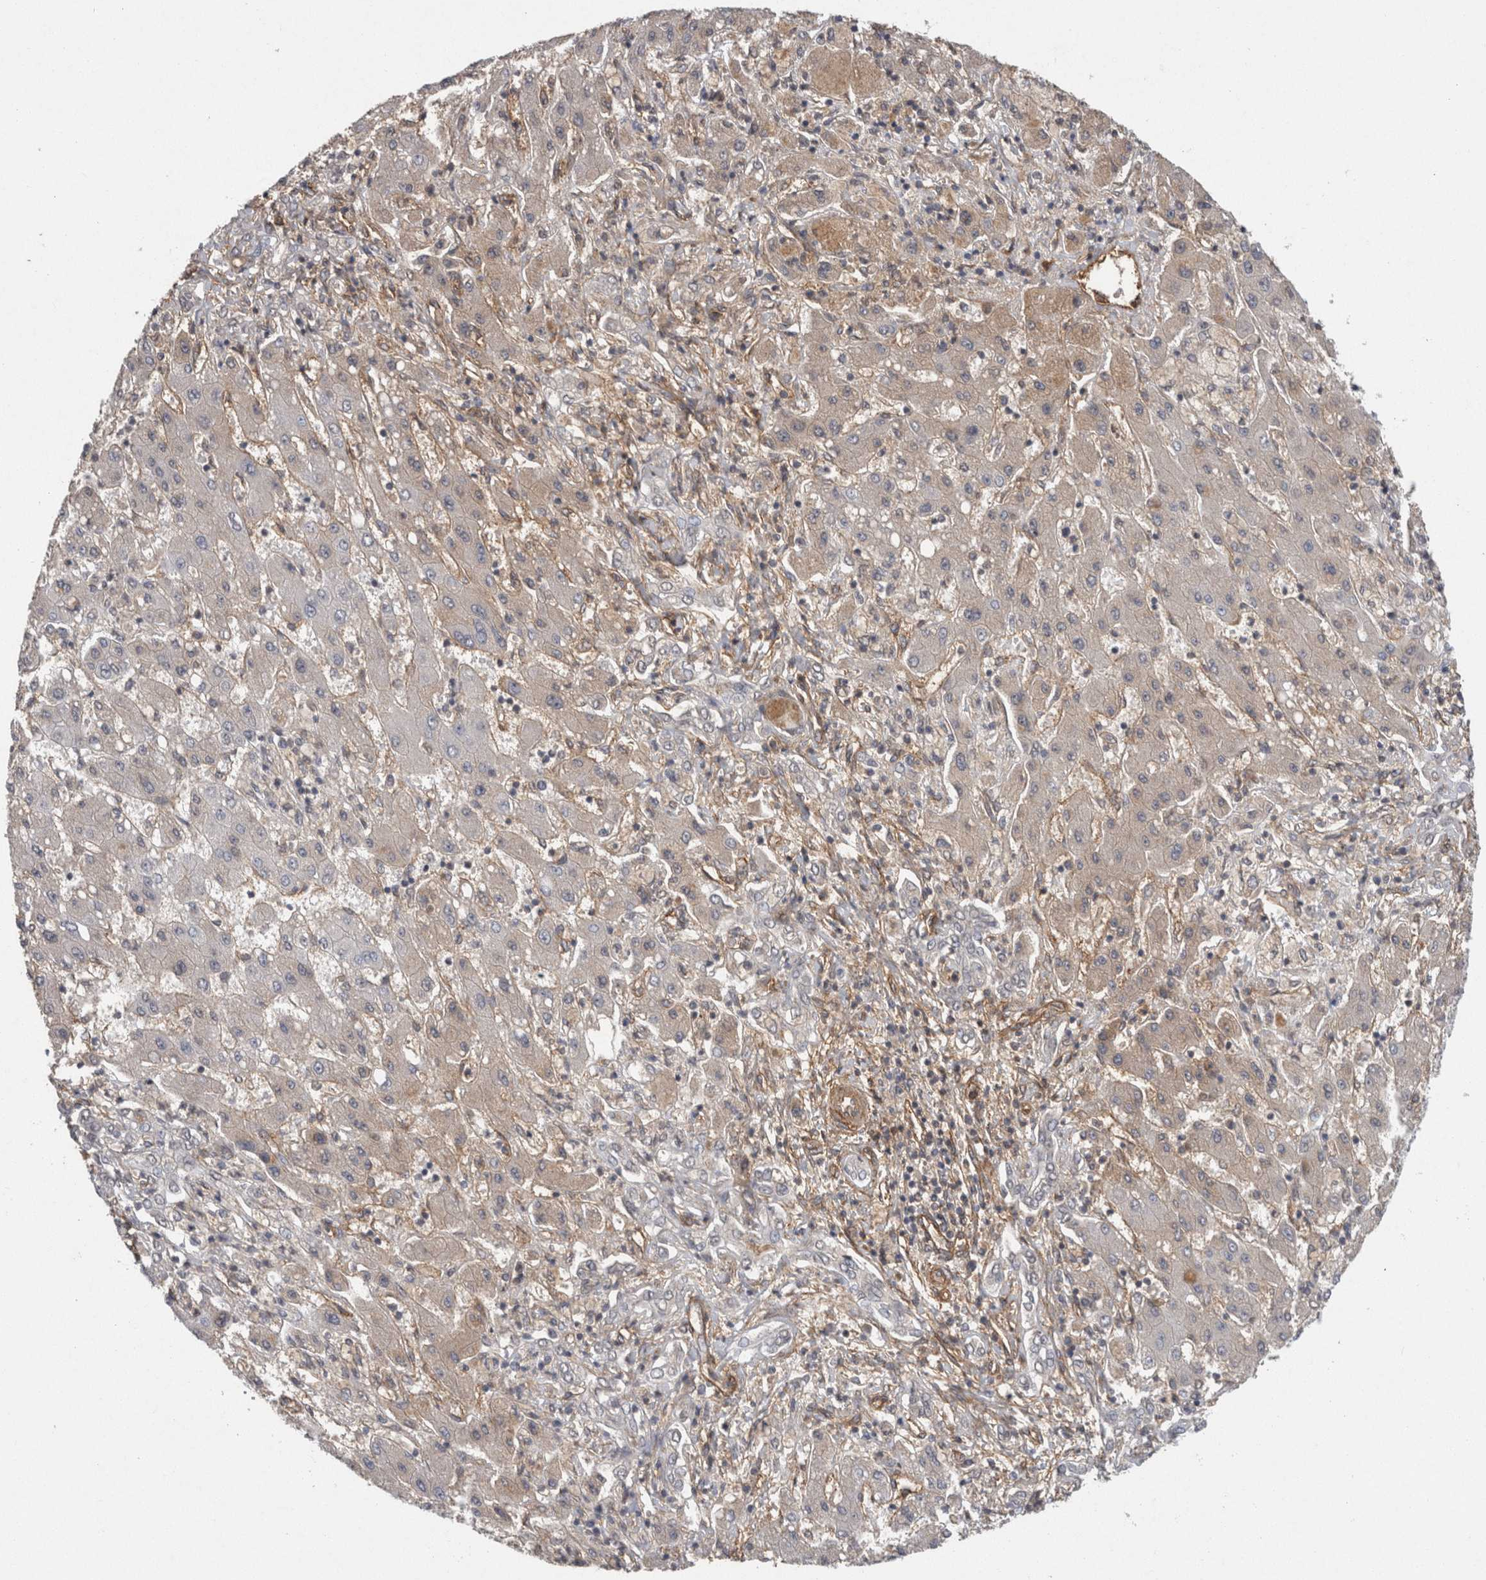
{"staining": {"intensity": "weak", "quantity": "25%-75%", "location": "cytoplasmic/membranous"}, "tissue": "liver cancer", "cell_type": "Tumor cells", "image_type": "cancer", "snomed": [{"axis": "morphology", "description": "Cholangiocarcinoma"}, {"axis": "topography", "description": "Liver"}], "caption": "Protein positivity by IHC displays weak cytoplasmic/membranous staining in approximately 25%-75% of tumor cells in liver cholangiocarcinoma.", "gene": "RECK", "patient": {"sex": "male", "age": 50}}